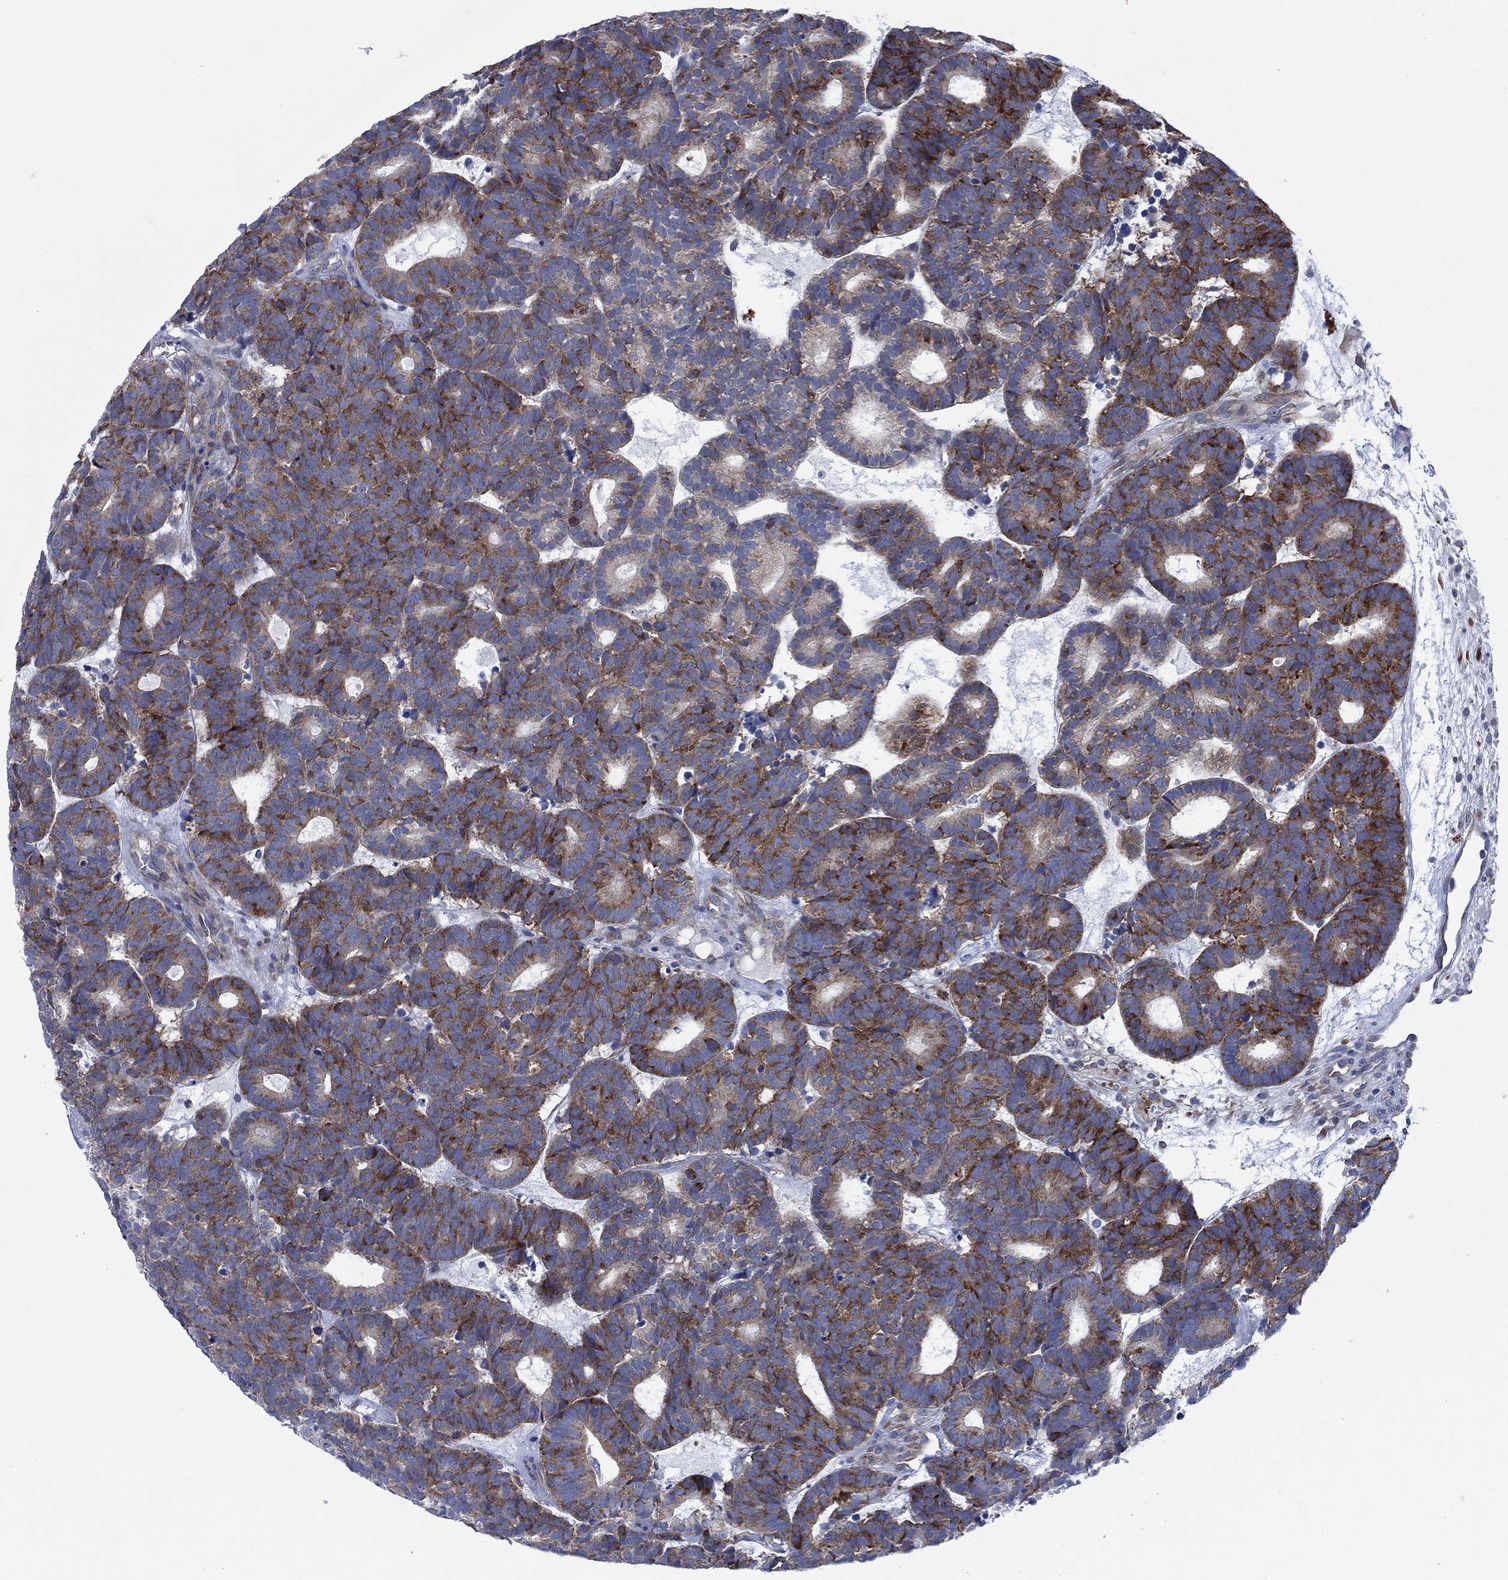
{"staining": {"intensity": "strong", "quantity": "25%-75%", "location": "cytoplasmic/membranous"}, "tissue": "head and neck cancer", "cell_type": "Tumor cells", "image_type": "cancer", "snomed": [{"axis": "morphology", "description": "Adenocarcinoma, NOS"}, {"axis": "topography", "description": "Head-Neck"}], "caption": "Tumor cells exhibit high levels of strong cytoplasmic/membranous expression in approximately 25%-75% of cells in human head and neck cancer (adenocarcinoma).", "gene": "FXR1", "patient": {"sex": "female", "age": 81}}